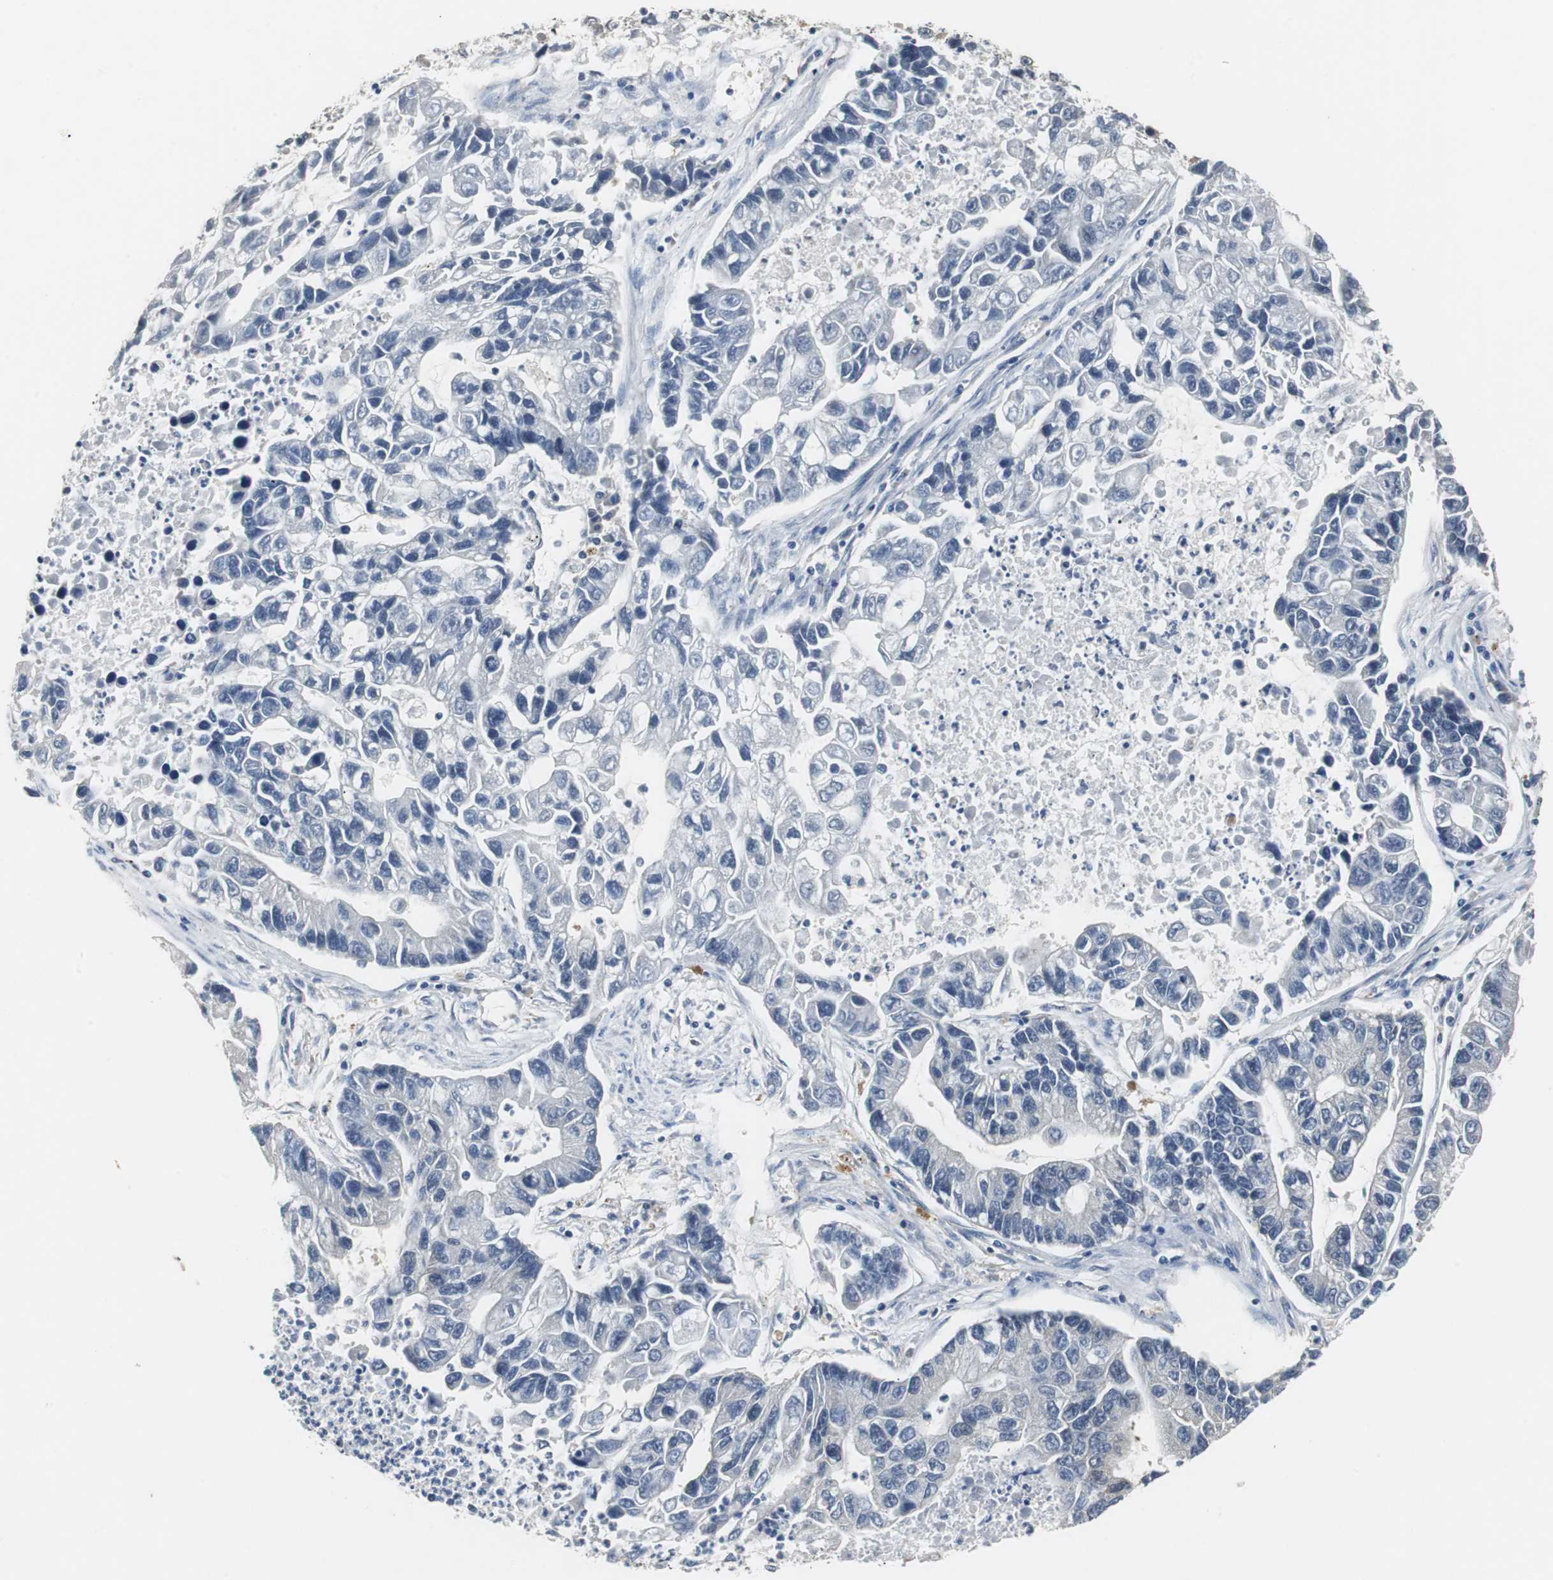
{"staining": {"intensity": "negative", "quantity": "none", "location": "none"}, "tissue": "lung cancer", "cell_type": "Tumor cells", "image_type": "cancer", "snomed": [{"axis": "morphology", "description": "Adenocarcinoma, NOS"}, {"axis": "topography", "description": "Lung"}], "caption": "Immunohistochemistry (IHC) image of neoplastic tissue: human lung cancer stained with DAB (3,3'-diaminobenzidine) exhibits no significant protein positivity in tumor cells. The staining is performed using DAB brown chromogen with nuclei counter-stained in using hematoxylin.", "gene": "ISCU", "patient": {"sex": "female", "age": 51}}